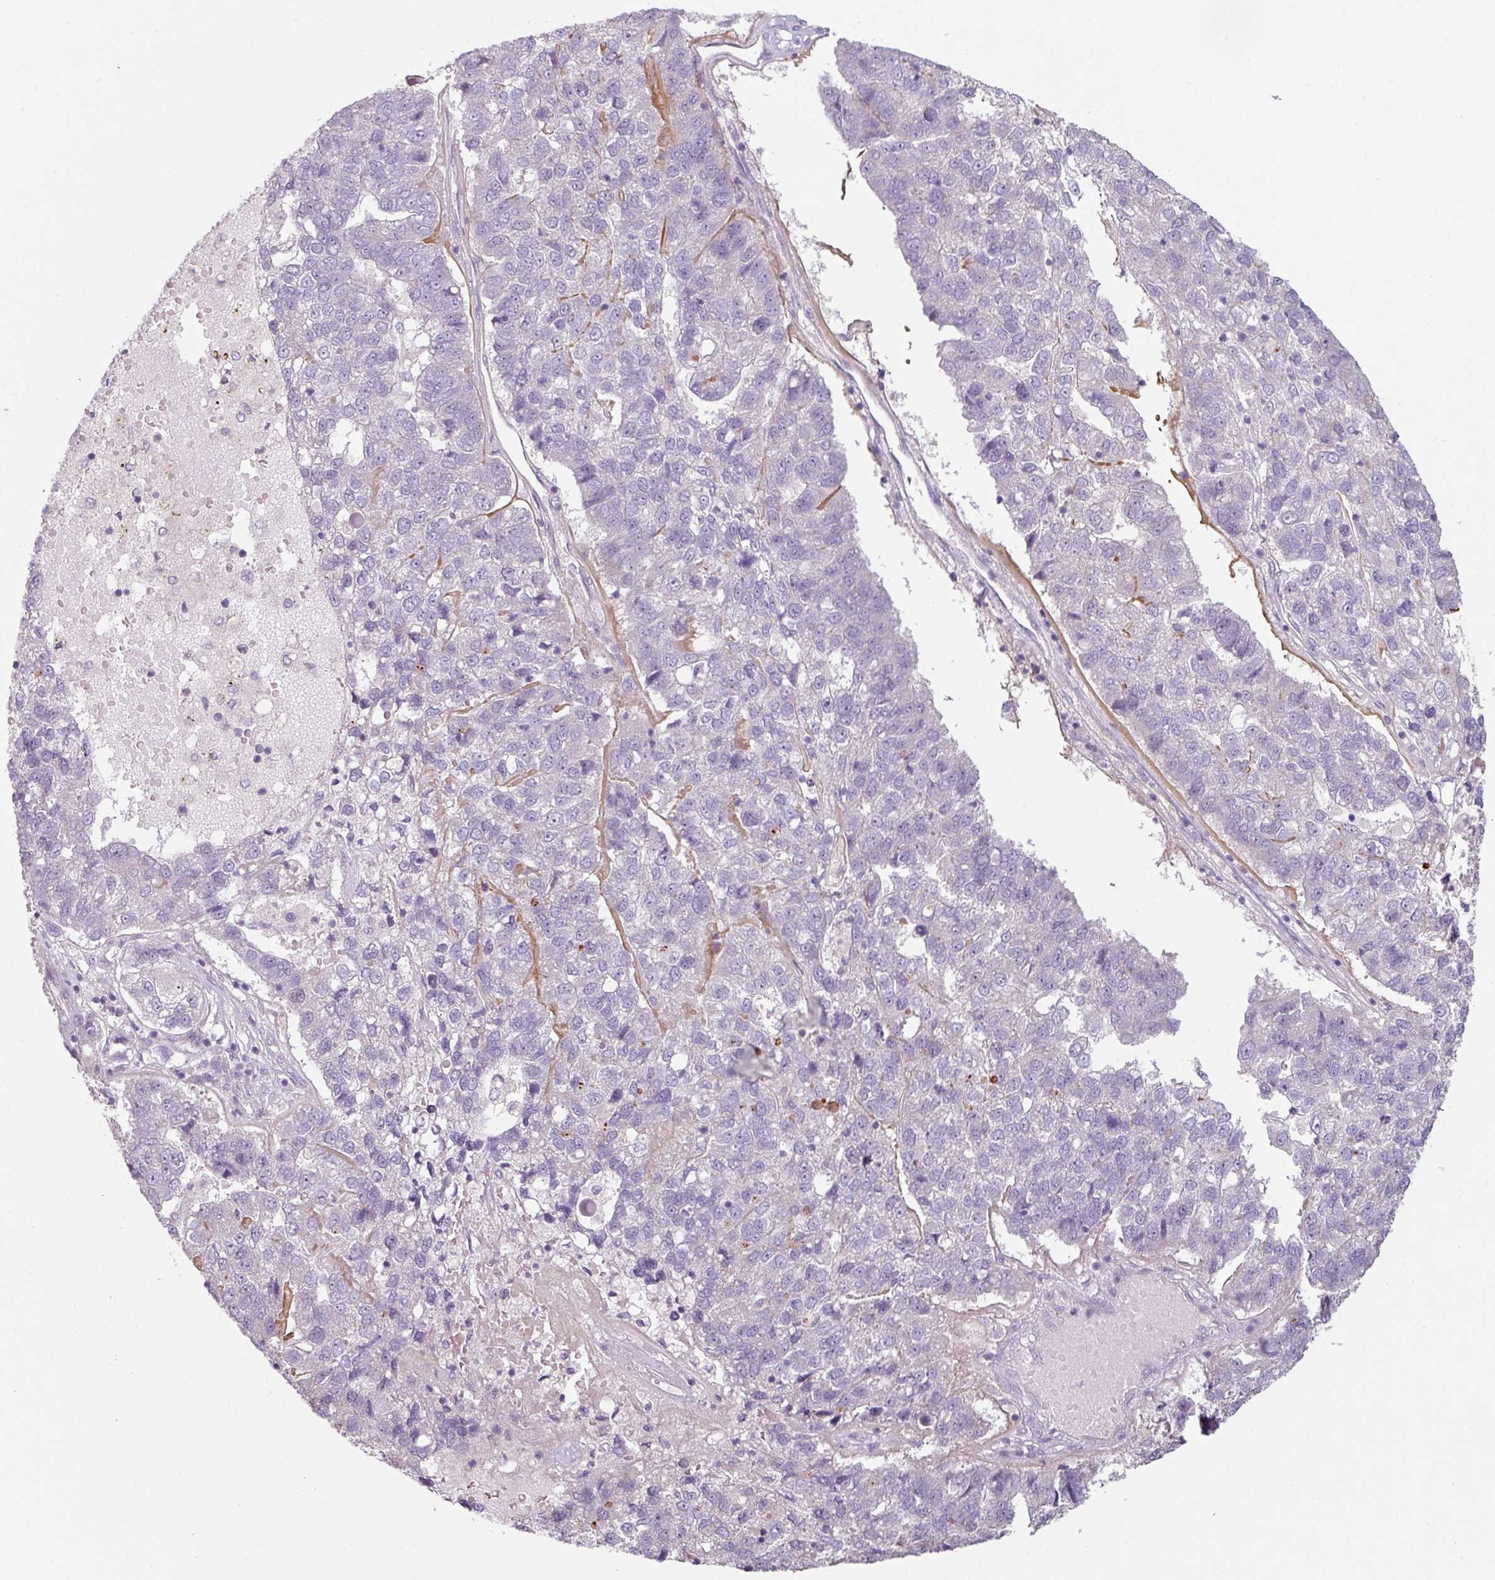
{"staining": {"intensity": "negative", "quantity": "none", "location": "none"}, "tissue": "pancreatic cancer", "cell_type": "Tumor cells", "image_type": "cancer", "snomed": [{"axis": "morphology", "description": "Adenocarcinoma, NOS"}, {"axis": "topography", "description": "Pancreas"}], "caption": "This is an IHC photomicrograph of human adenocarcinoma (pancreatic). There is no staining in tumor cells.", "gene": "MTMR14", "patient": {"sex": "female", "age": 61}}